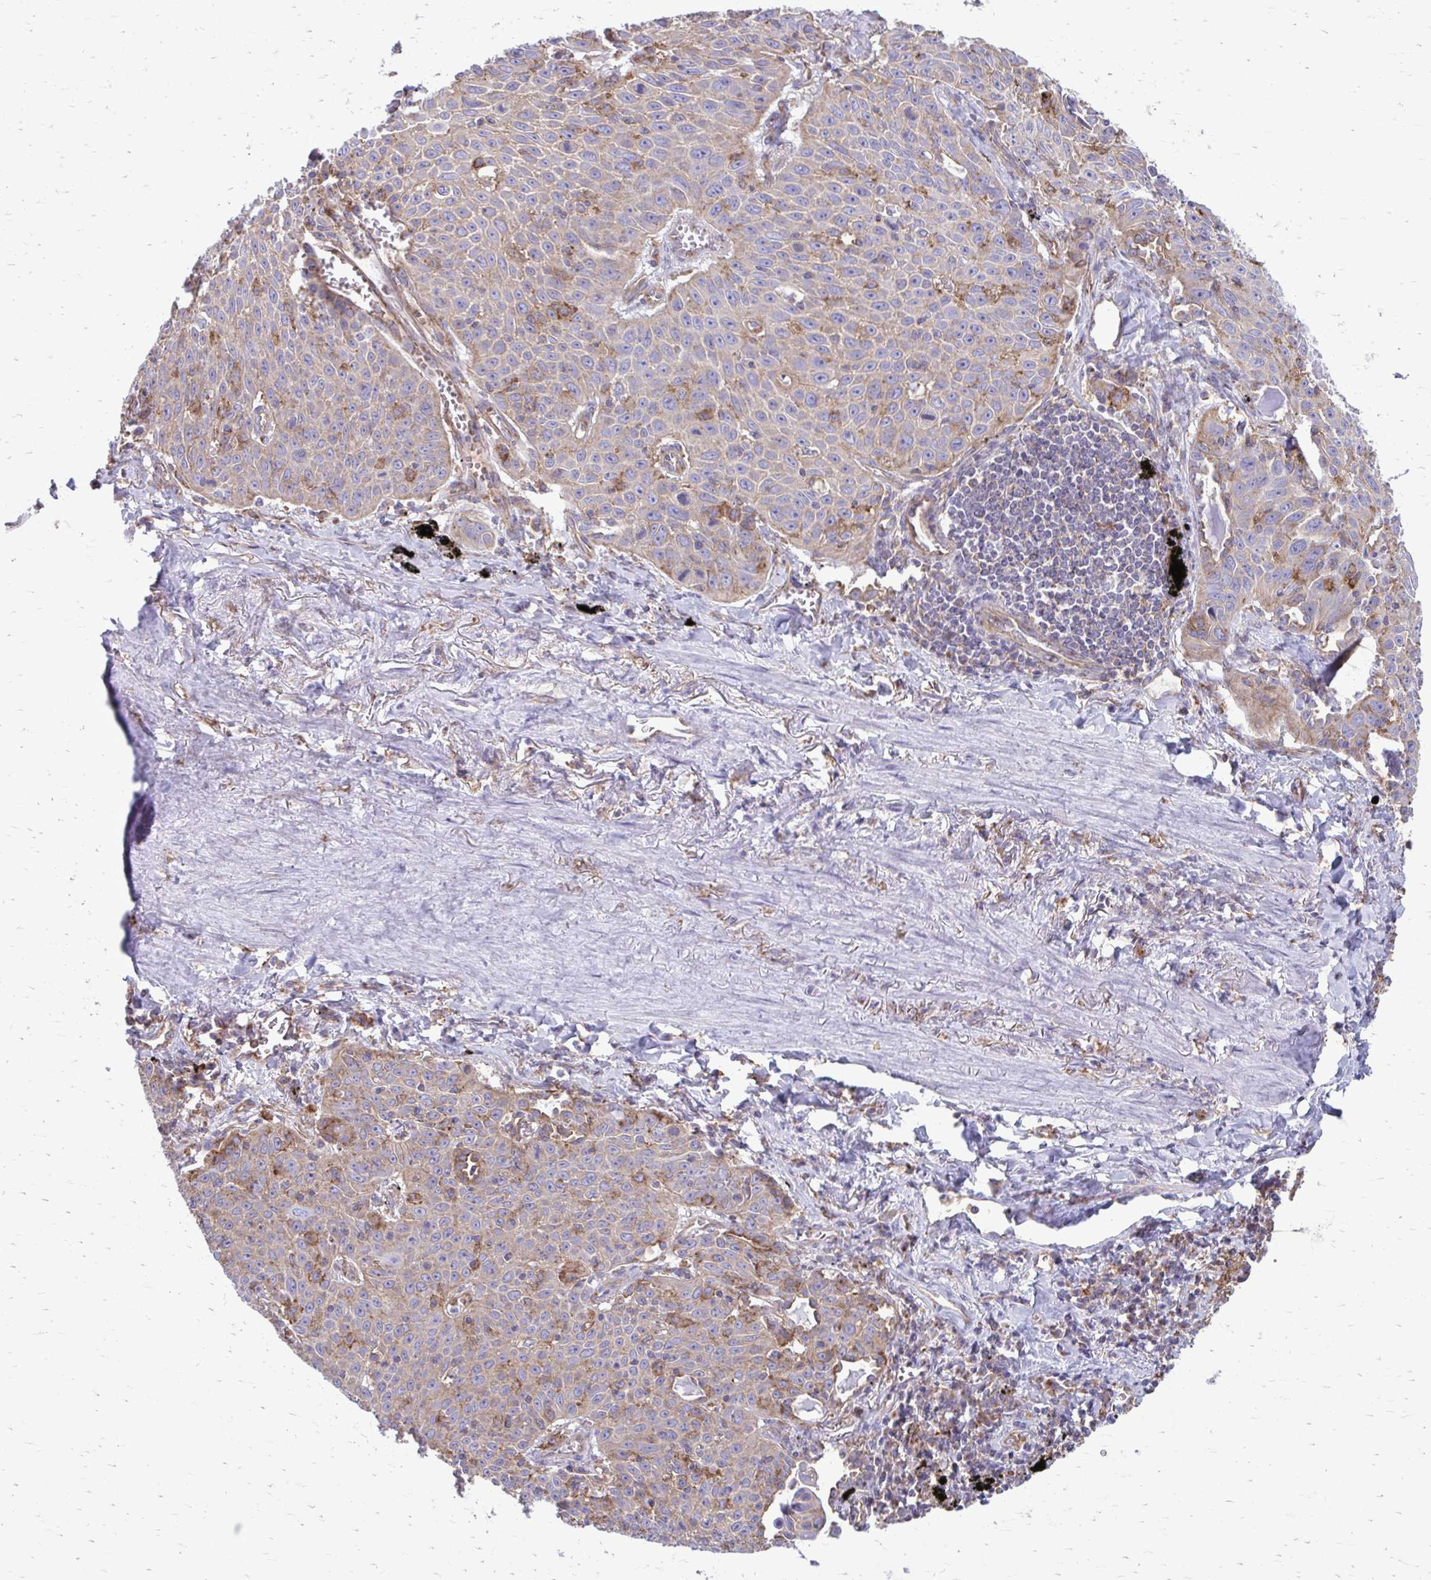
{"staining": {"intensity": "weak", "quantity": "25%-75%", "location": "cytoplasmic/membranous"}, "tissue": "lung cancer", "cell_type": "Tumor cells", "image_type": "cancer", "snomed": [{"axis": "morphology", "description": "Squamous cell carcinoma, NOS"}, {"axis": "morphology", "description": "Squamous cell carcinoma, metastatic, NOS"}, {"axis": "topography", "description": "Lymph node"}, {"axis": "topography", "description": "Lung"}], "caption": "Tumor cells display weak cytoplasmic/membranous staining in about 25%-75% of cells in lung squamous cell carcinoma.", "gene": "CLTA", "patient": {"sex": "female", "age": 62}}